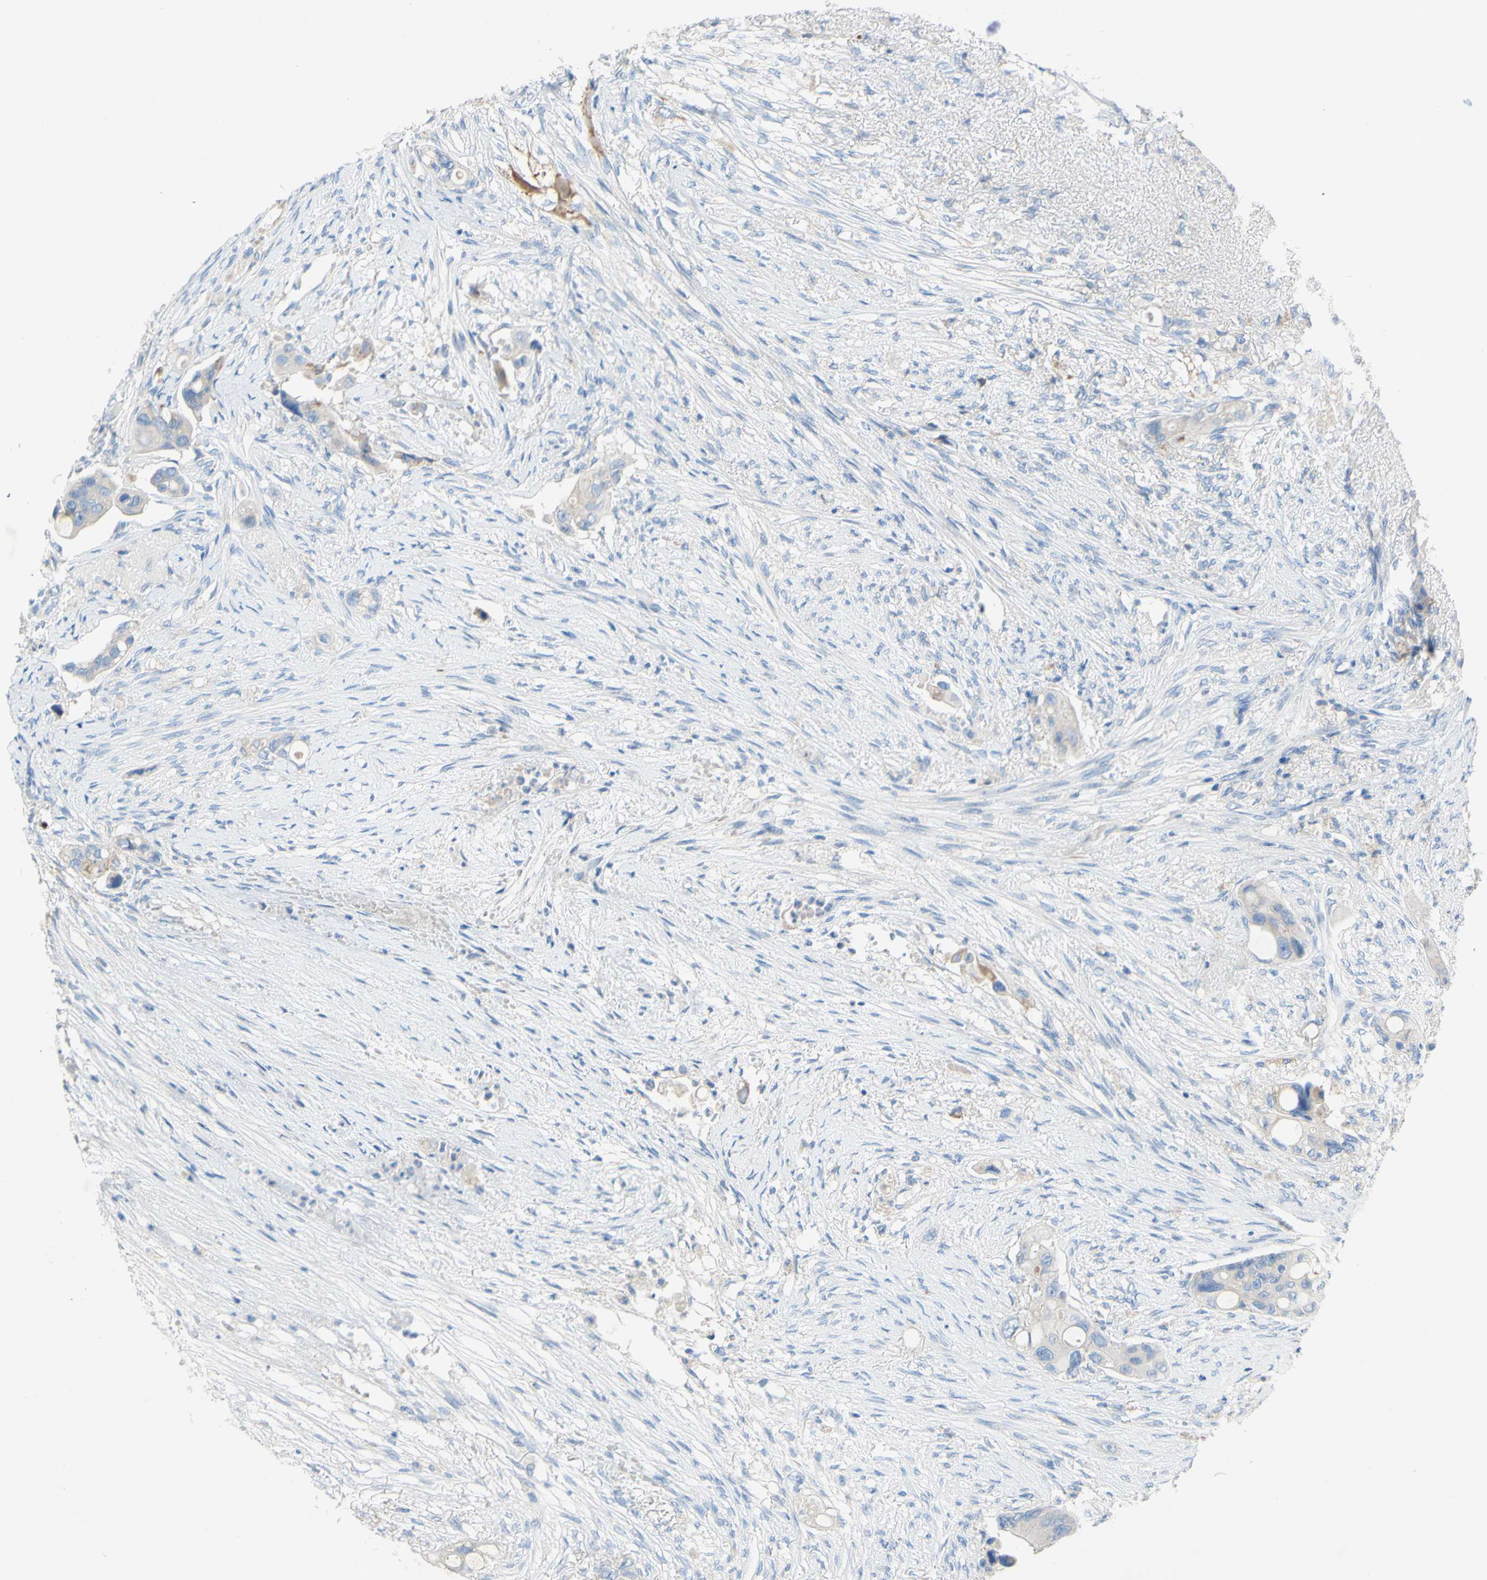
{"staining": {"intensity": "negative", "quantity": "none", "location": "none"}, "tissue": "colorectal cancer", "cell_type": "Tumor cells", "image_type": "cancer", "snomed": [{"axis": "morphology", "description": "Adenocarcinoma, NOS"}, {"axis": "topography", "description": "Colon"}], "caption": "Immunohistochemical staining of adenocarcinoma (colorectal) shows no significant expression in tumor cells.", "gene": "ACADL", "patient": {"sex": "female", "age": 57}}